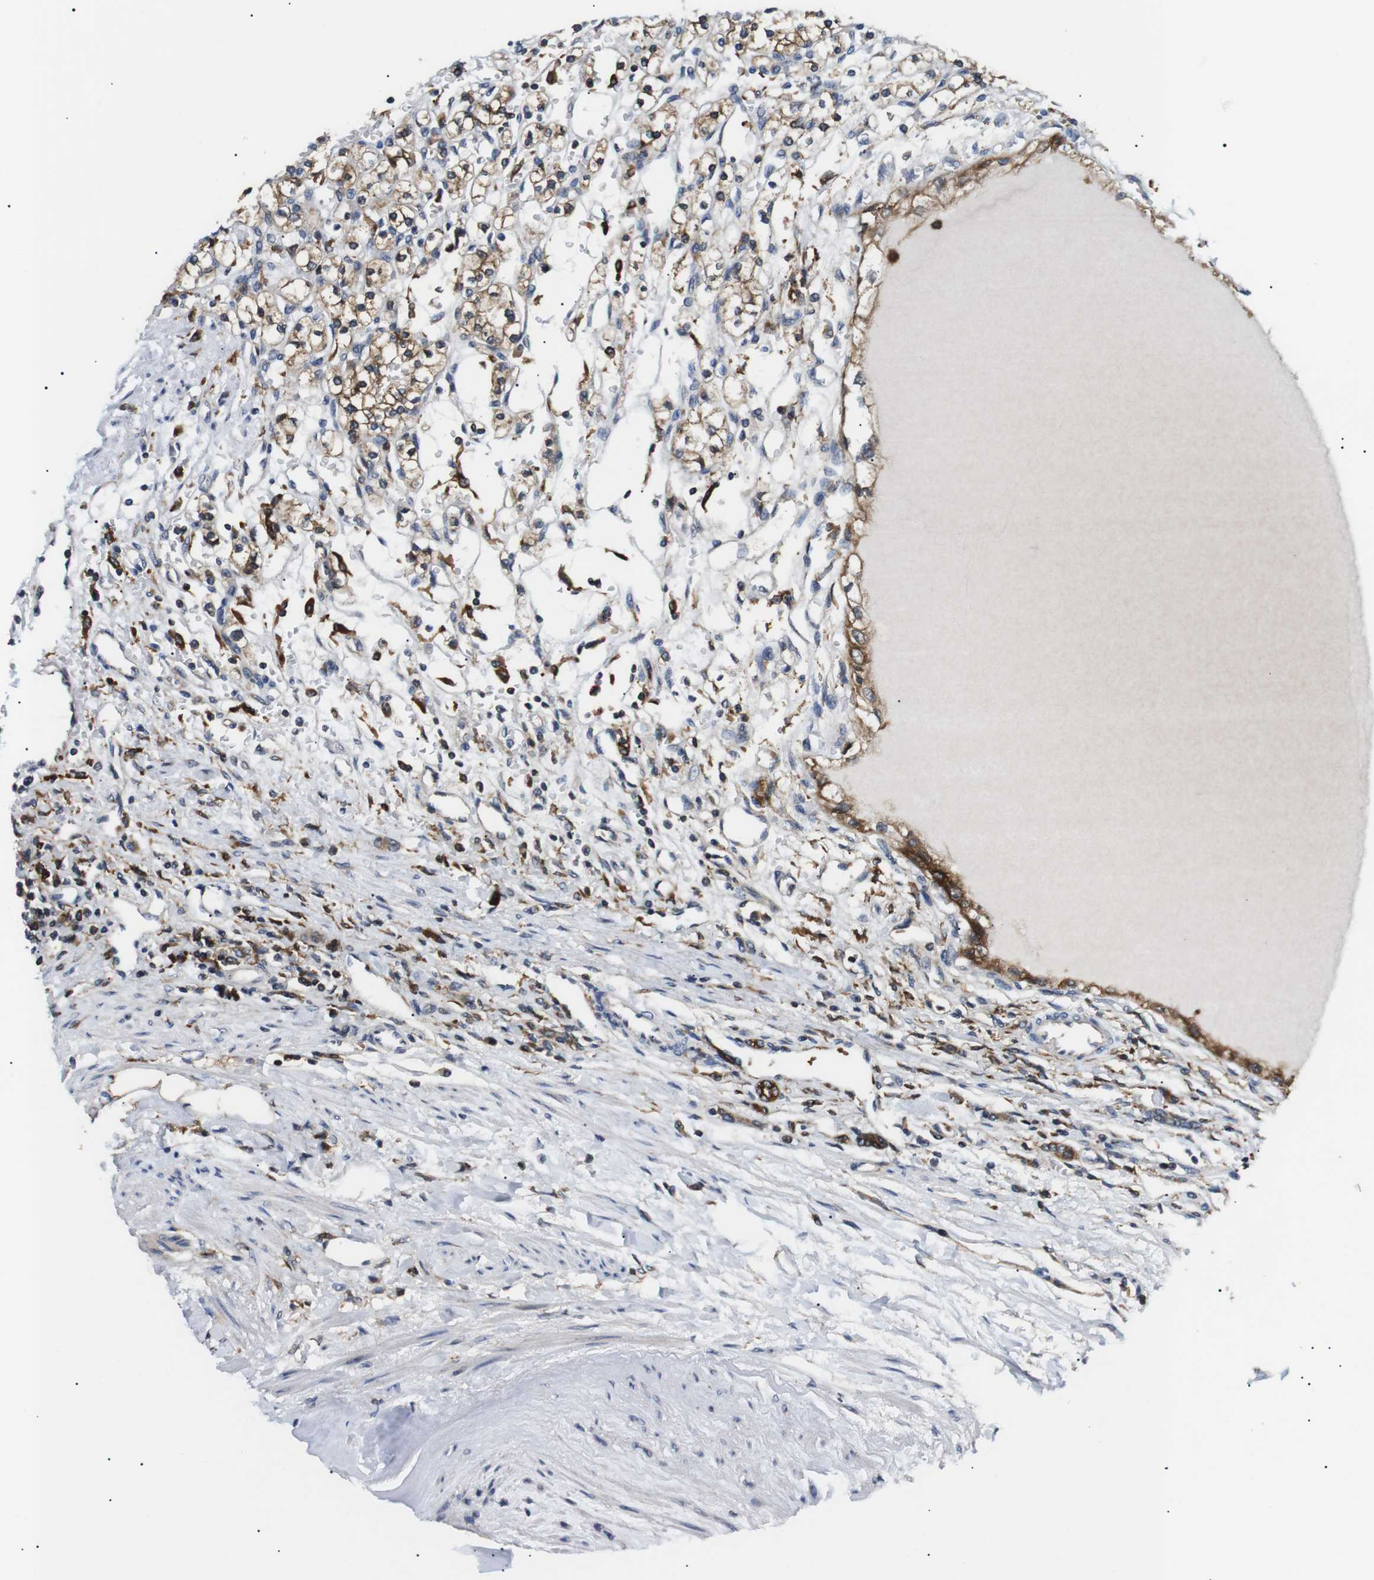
{"staining": {"intensity": "weak", "quantity": ">75%", "location": "cytoplasmic/membranous"}, "tissue": "renal cancer", "cell_type": "Tumor cells", "image_type": "cancer", "snomed": [{"axis": "morphology", "description": "Normal tissue, NOS"}, {"axis": "morphology", "description": "Adenocarcinoma, NOS"}, {"axis": "topography", "description": "Kidney"}], "caption": "Weak cytoplasmic/membranous positivity for a protein is seen in approximately >75% of tumor cells of renal cancer using immunohistochemistry.", "gene": "RAB9A", "patient": {"sex": "female", "age": 55}}